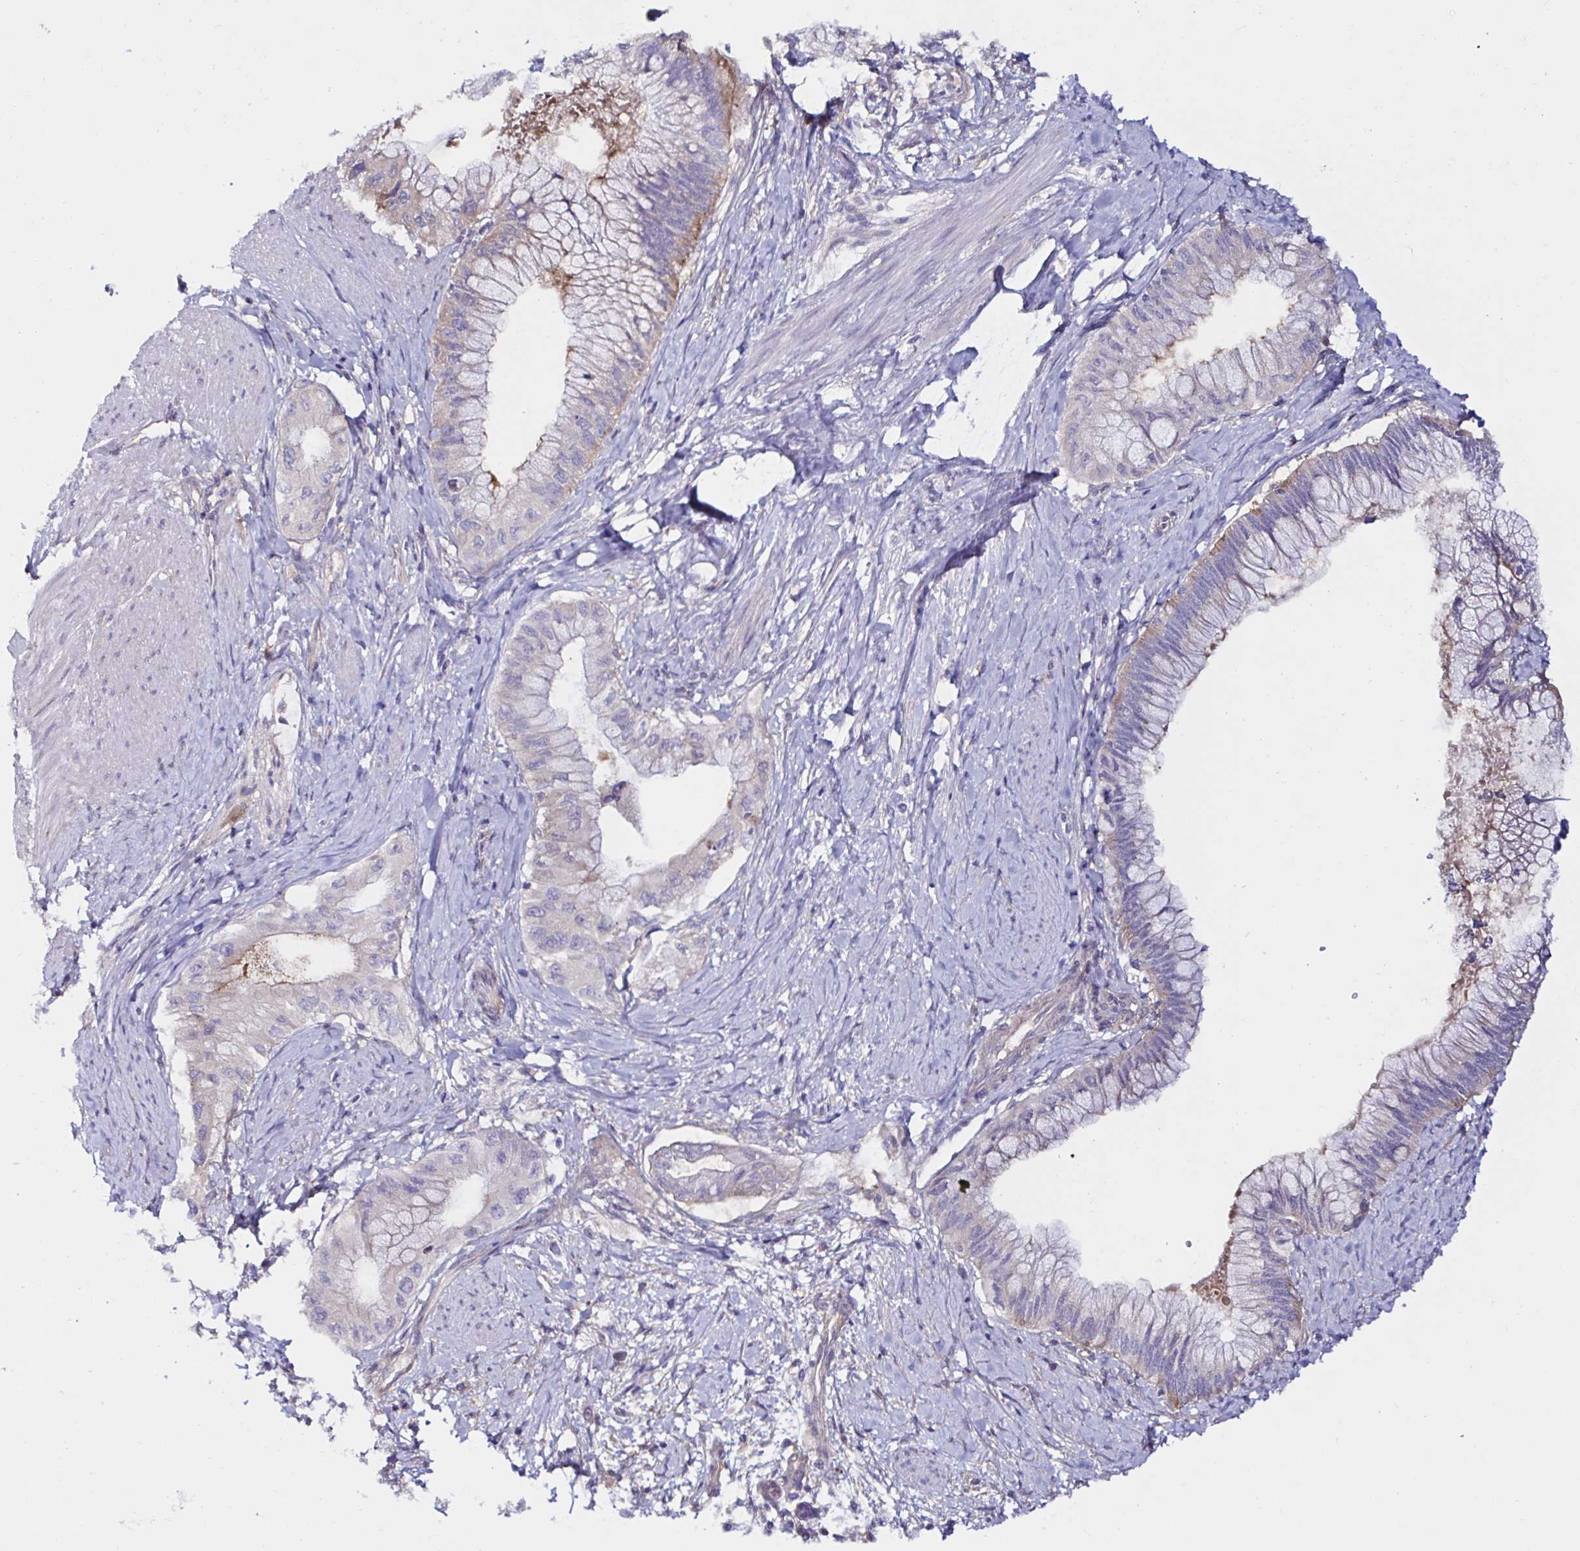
{"staining": {"intensity": "moderate", "quantity": "<25%", "location": "cytoplasmic/membranous"}, "tissue": "pancreatic cancer", "cell_type": "Tumor cells", "image_type": "cancer", "snomed": [{"axis": "morphology", "description": "Adenocarcinoma, NOS"}, {"axis": "topography", "description": "Pancreas"}], "caption": "A photomicrograph of pancreatic adenocarcinoma stained for a protein exhibits moderate cytoplasmic/membranous brown staining in tumor cells.", "gene": "RSRP1", "patient": {"sex": "male", "age": 48}}